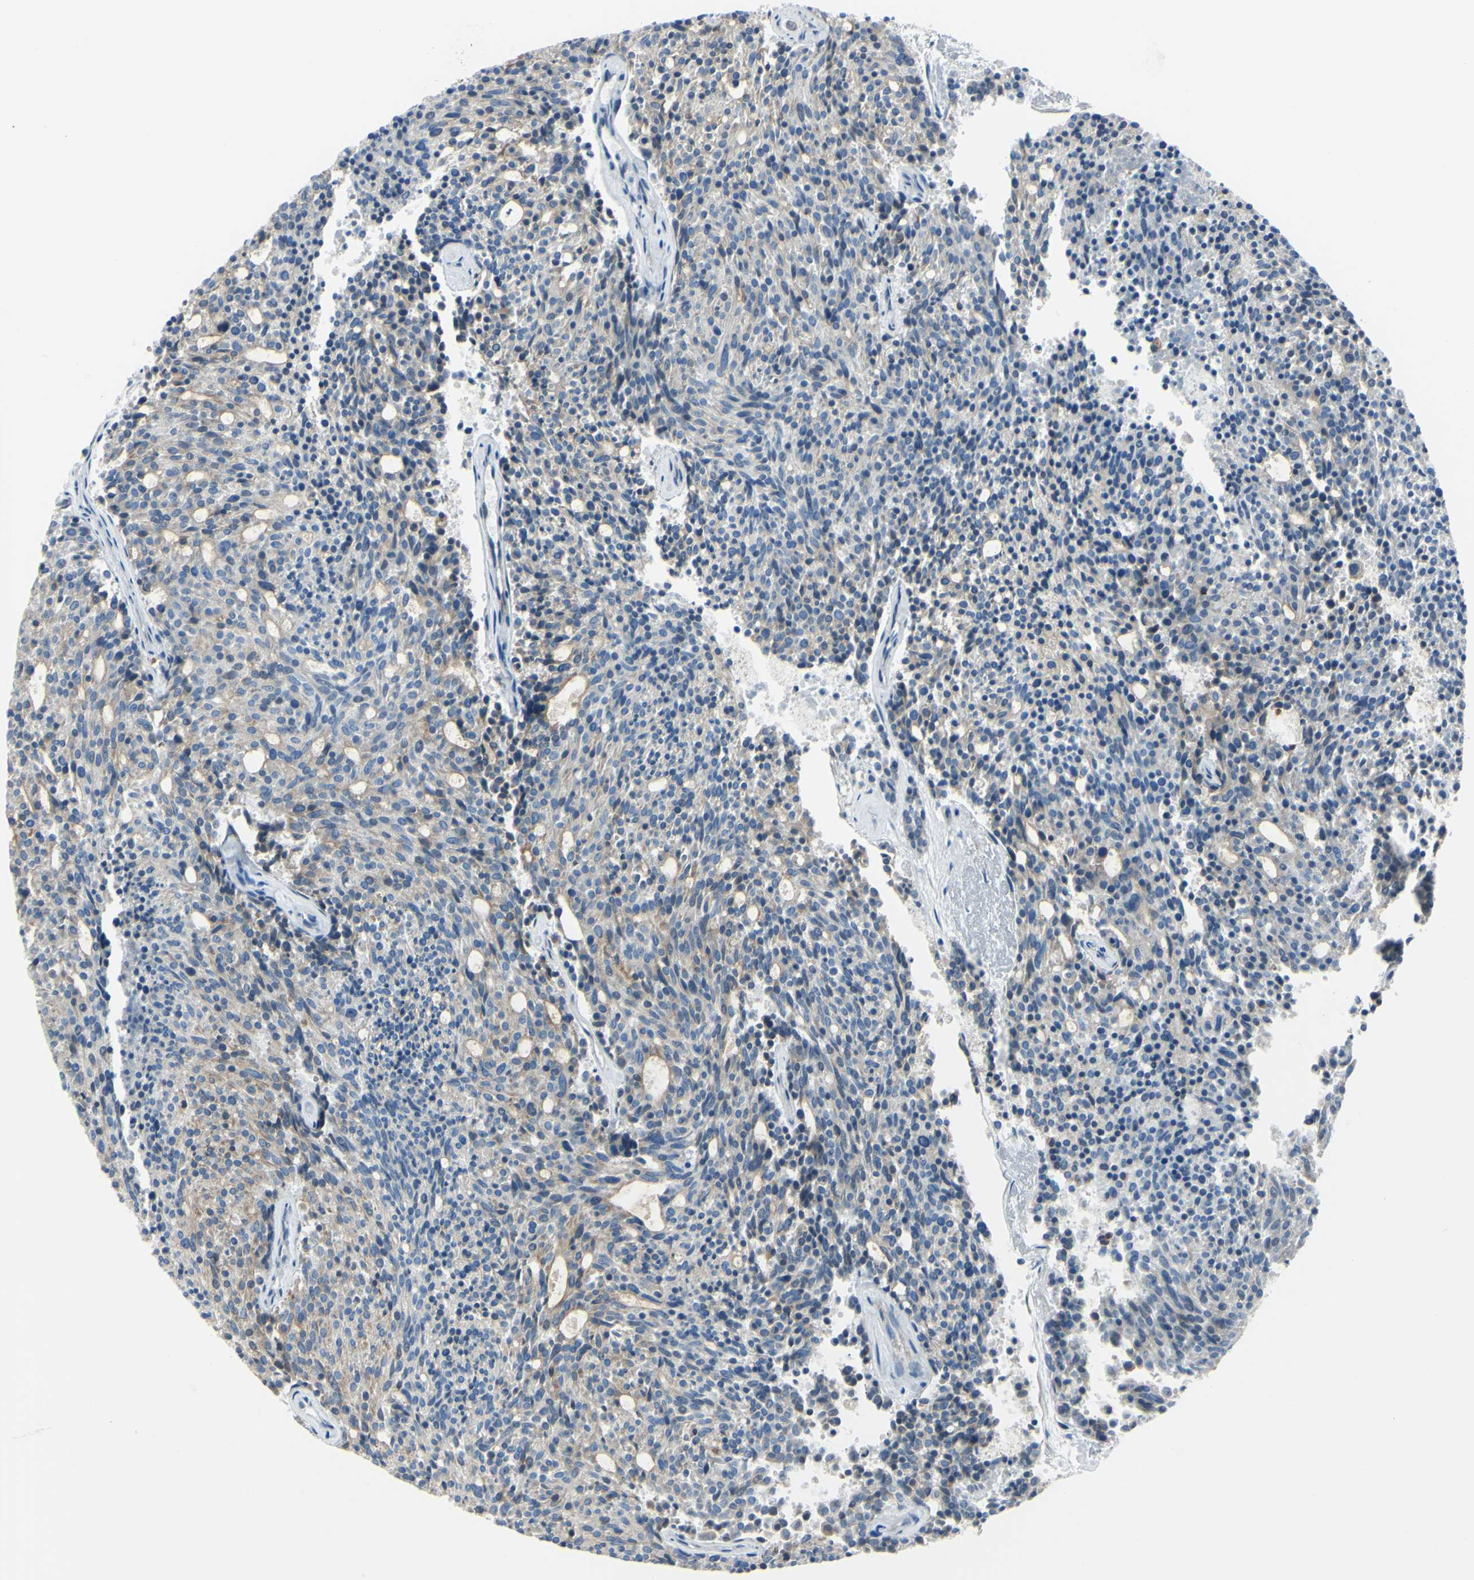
{"staining": {"intensity": "weak", "quantity": ">75%", "location": "cytoplasmic/membranous"}, "tissue": "carcinoid", "cell_type": "Tumor cells", "image_type": "cancer", "snomed": [{"axis": "morphology", "description": "Carcinoid, malignant, NOS"}, {"axis": "topography", "description": "Pancreas"}], "caption": "Immunohistochemistry (IHC) of human carcinoid (malignant) shows low levels of weak cytoplasmic/membranous staining in about >75% of tumor cells. (Brightfield microscopy of DAB IHC at high magnification).", "gene": "SELENOS", "patient": {"sex": "female", "age": 54}}